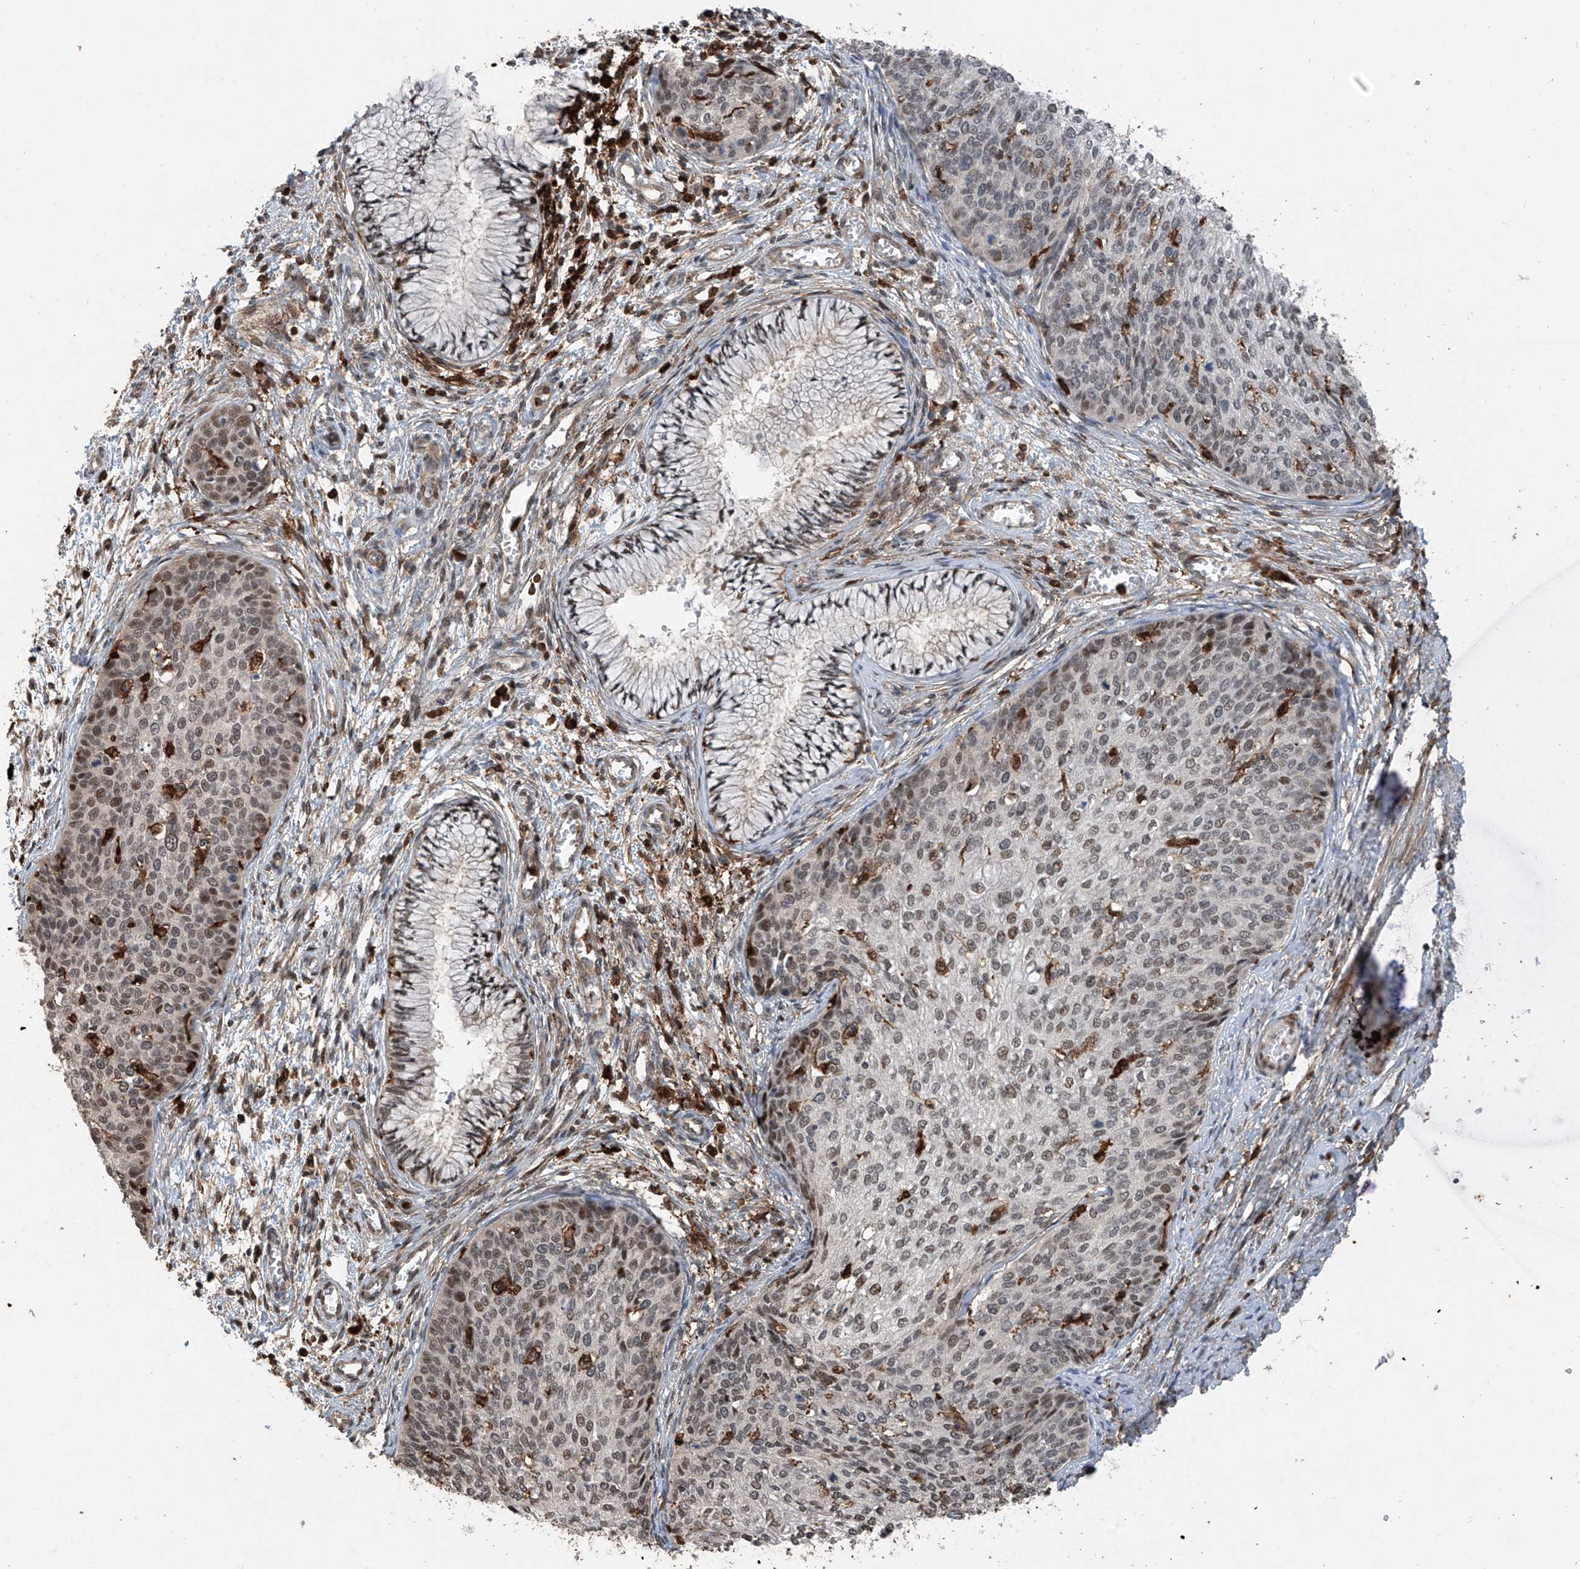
{"staining": {"intensity": "weak", "quantity": "25%-75%", "location": "nuclear"}, "tissue": "cervical cancer", "cell_type": "Tumor cells", "image_type": "cancer", "snomed": [{"axis": "morphology", "description": "Squamous cell carcinoma, NOS"}, {"axis": "topography", "description": "Cervix"}], "caption": "Immunohistochemical staining of cervical cancer (squamous cell carcinoma) displays low levels of weak nuclear positivity in about 25%-75% of tumor cells.", "gene": "MICAL1", "patient": {"sex": "female", "age": 37}}